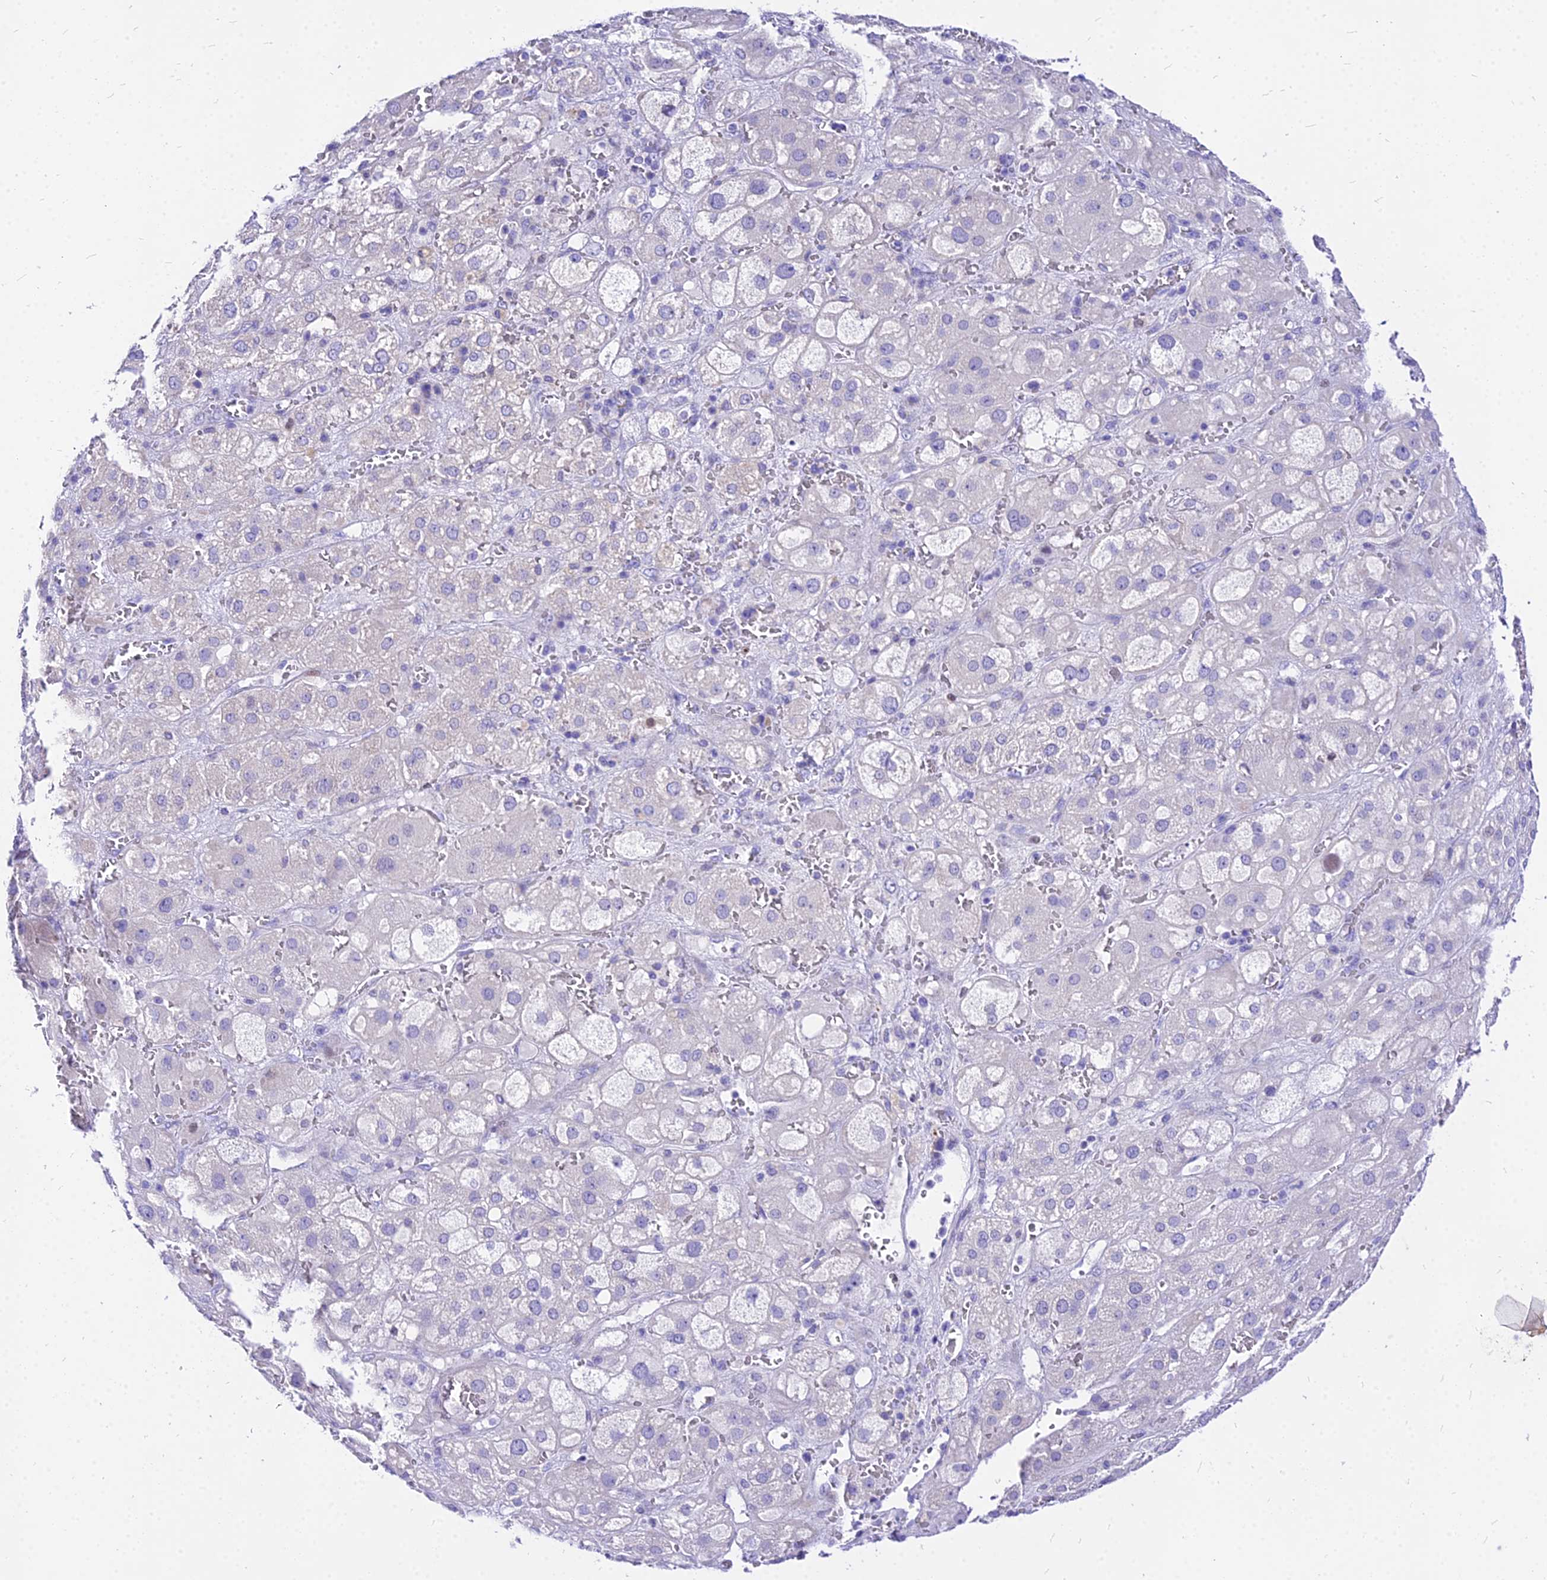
{"staining": {"intensity": "negative", "quantity": "none", "location": "none"}, "tissue": "adrenal gland", "cell_type": "Glandular cells", "image_type": "normal", "snomed": [{"axis": "morphology", "description": "Normal tissue, NOS"}, {"axis": "topography", "description": "Adrenal gland"}], "caption": "High power microscopy image of an IHC photomicrograph of unremarkable adrenal gland, revealing no significant expression in glandular cells.", "gene": "CARD18", "patient": {"sex": "female", "age": 47}}